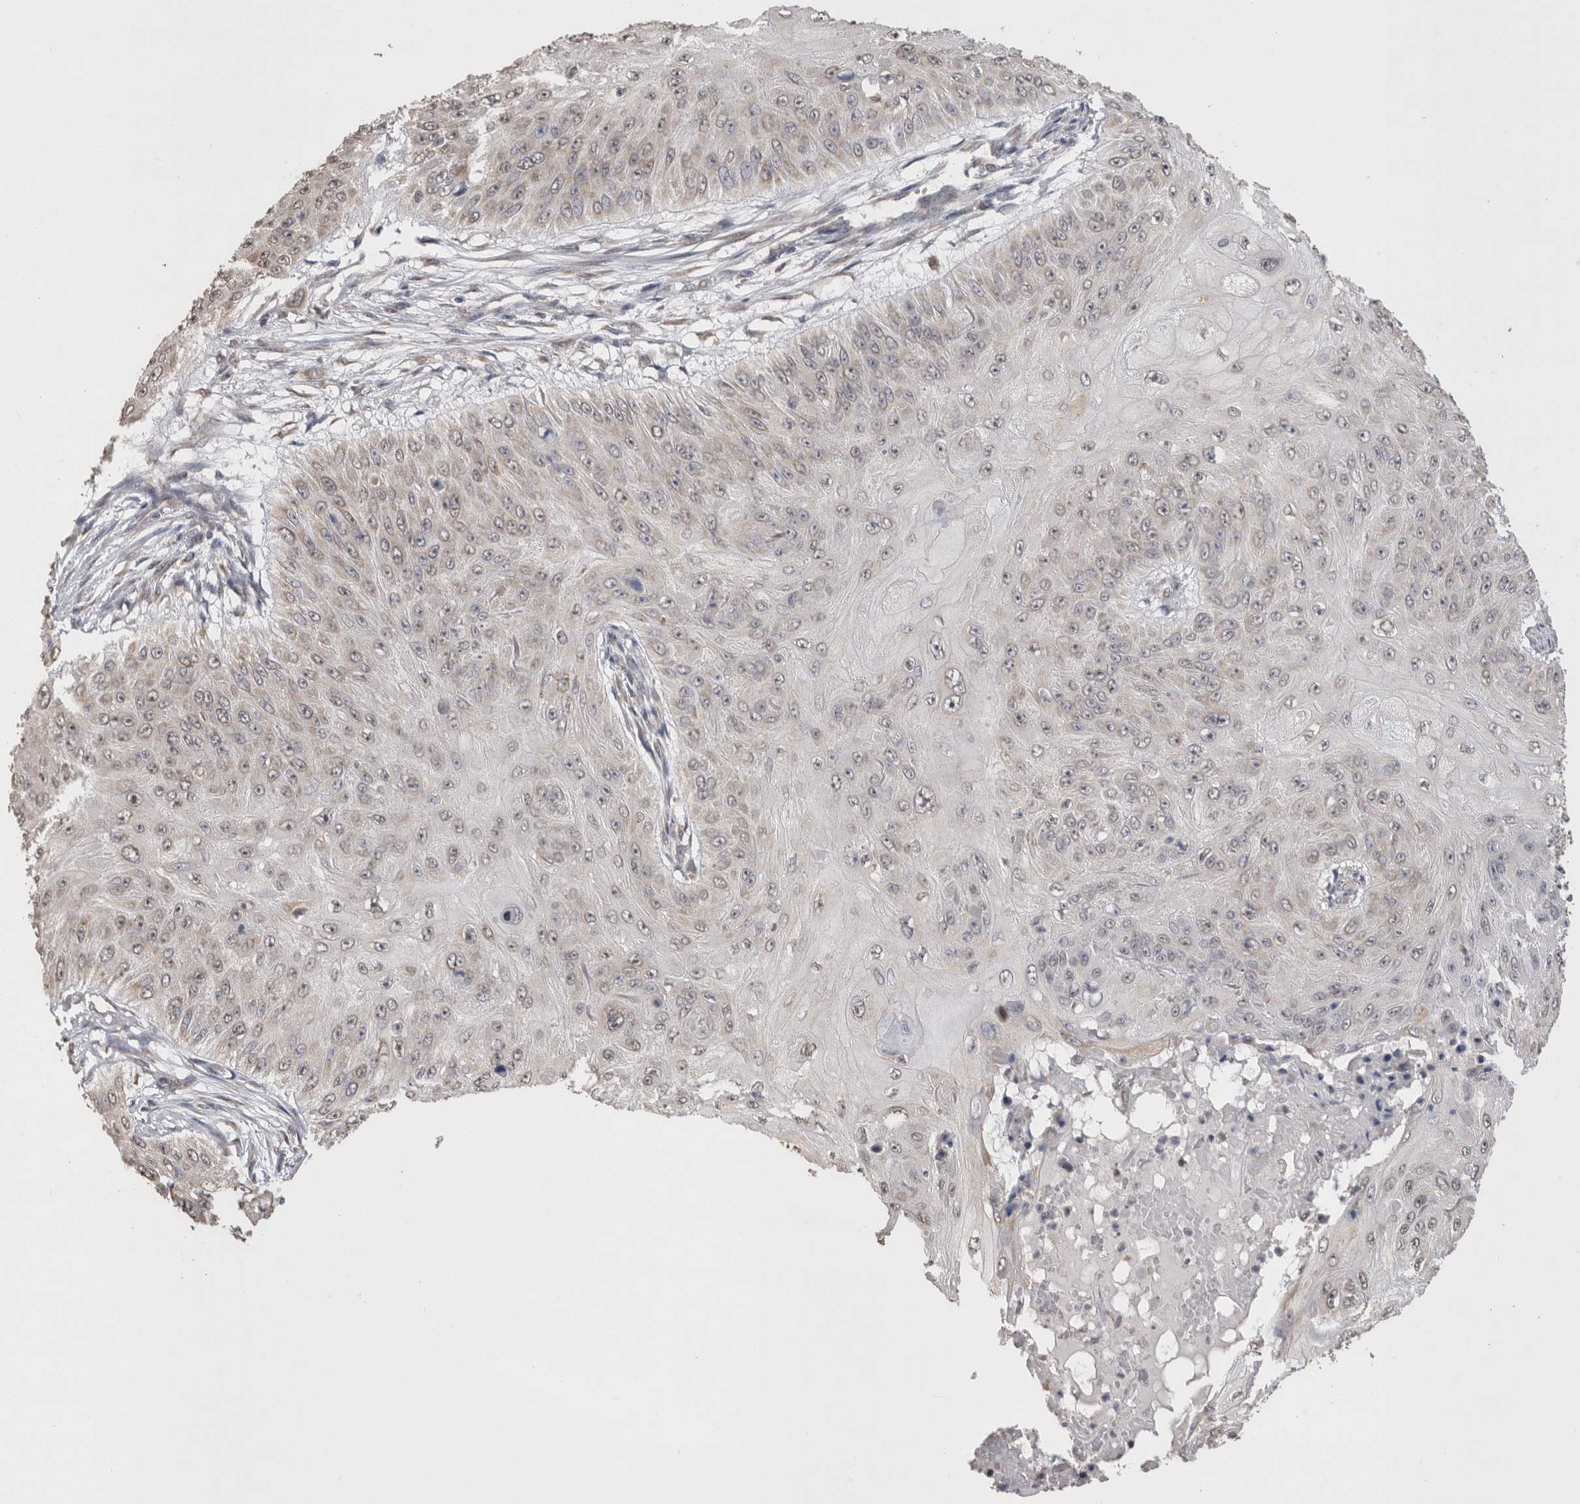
{"staining": {"intensity": "negative", "quantity": "none", "location": "none"}, "tissue": "skin cancer", "cell_type": "Tumor cells", "image_type": "cancer", "snomed": [{"axis": "morphology", "description": "Squamous cell carcinoma, NOS"}, {"axis": "topography", "description": "Skin"}], "caption": "Protein analysis of skin cancer reveals no significant staining in tumor cells.", "gene": "NOMO1", "patient": {"sex": "female", "age": 80}}